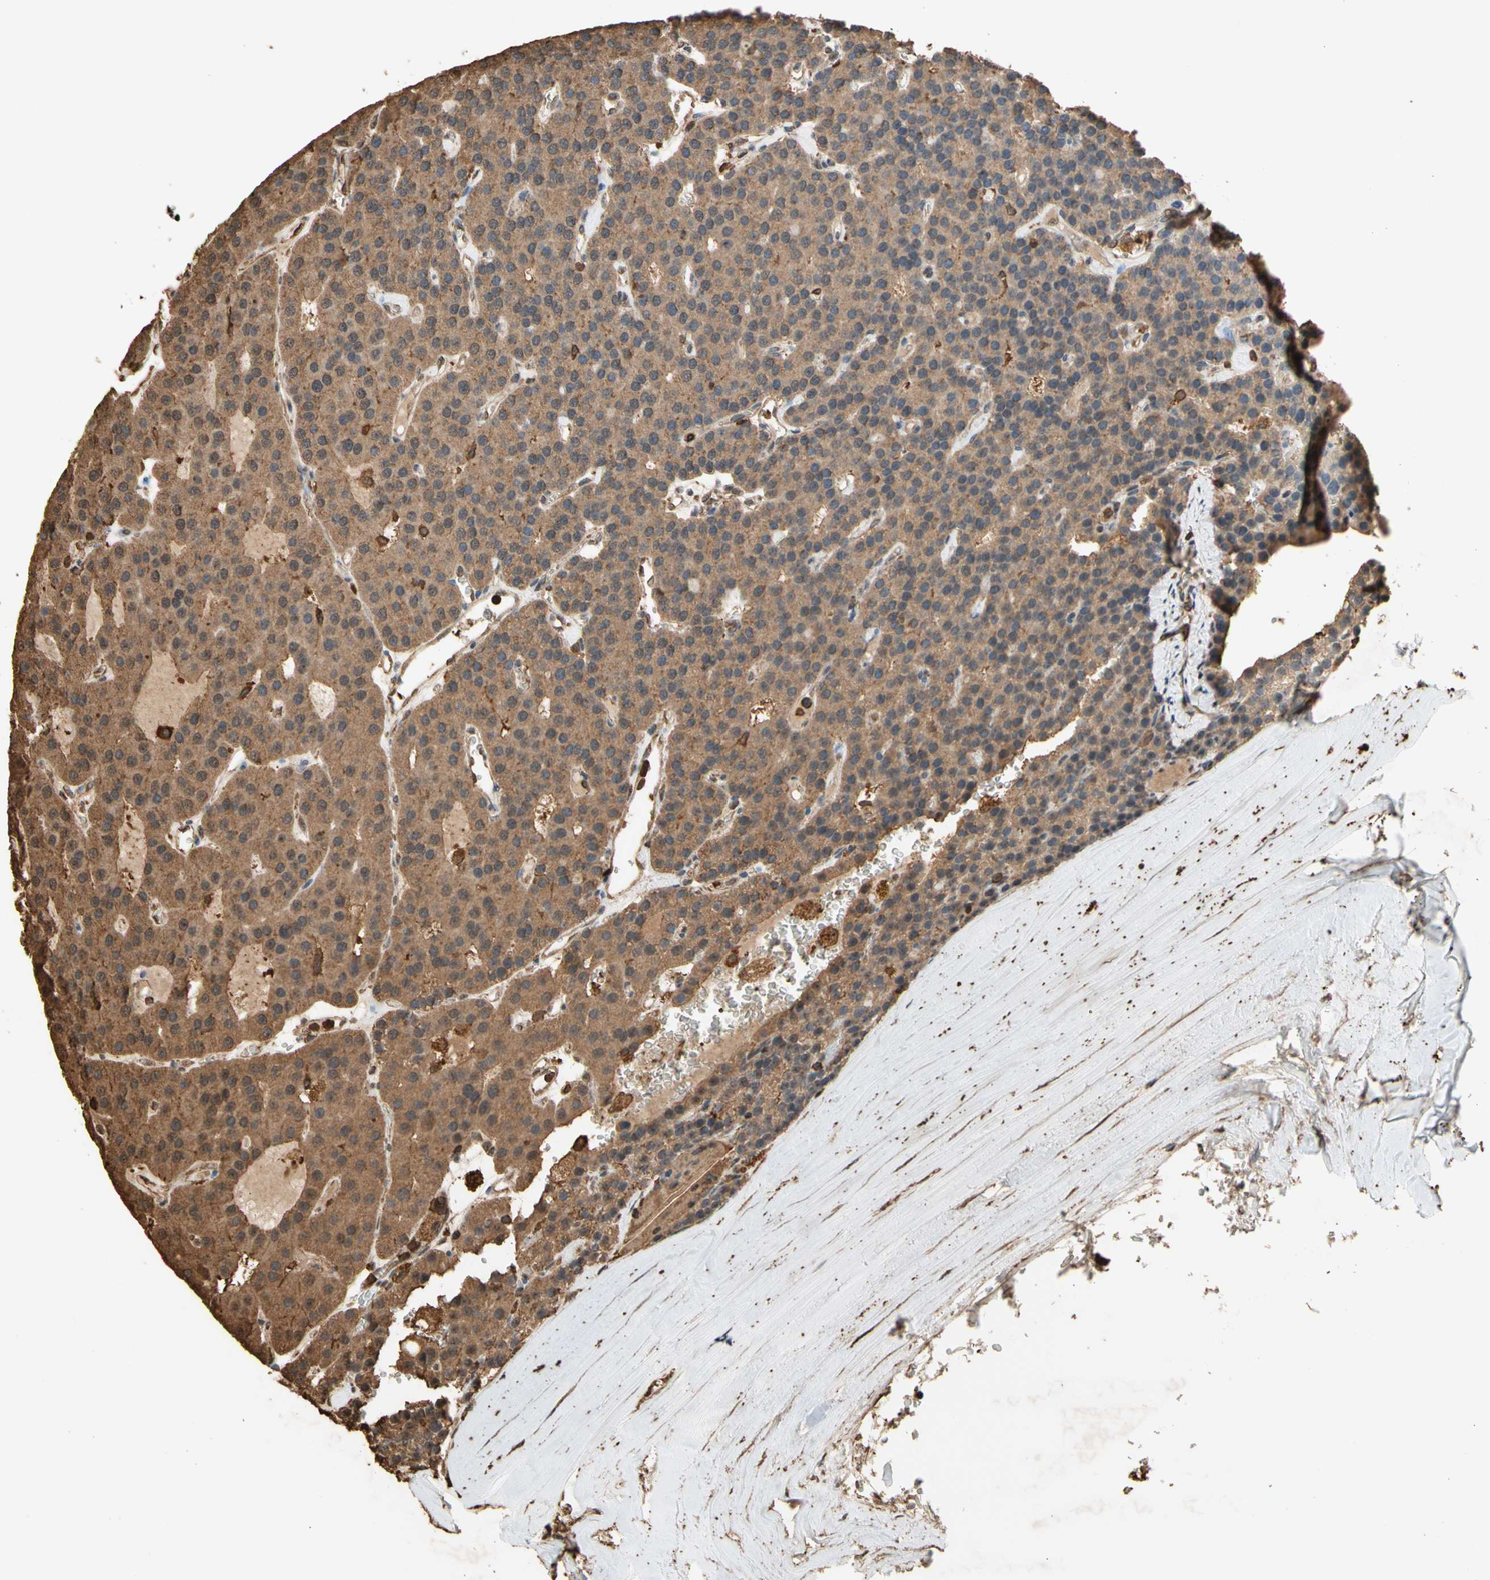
{"staining": {"intensity": "moderate", "quantity": ">75%", "location": "cytoplasmic/membranous"}, "tissue": "parathyroid gland", "cell_type": "Glandular cells", "image_type": "normal", "snomed": [{"axis": "morphology", "description": "Normal tissue, NOS"}, {"axis": "morphology", "description": "Adenoma, NOS"}, {"axis": "topography", "description": "Parathyroid gland"}], "caption": "Brown immunohistochemical staining in unremarkable parathyroid gland displays moderate cytoplasmic/membranous expression in approximately >75% of glandular cells.", "gene": "TNFSF13B", "patient": {"sex": "female", "age": 86}}